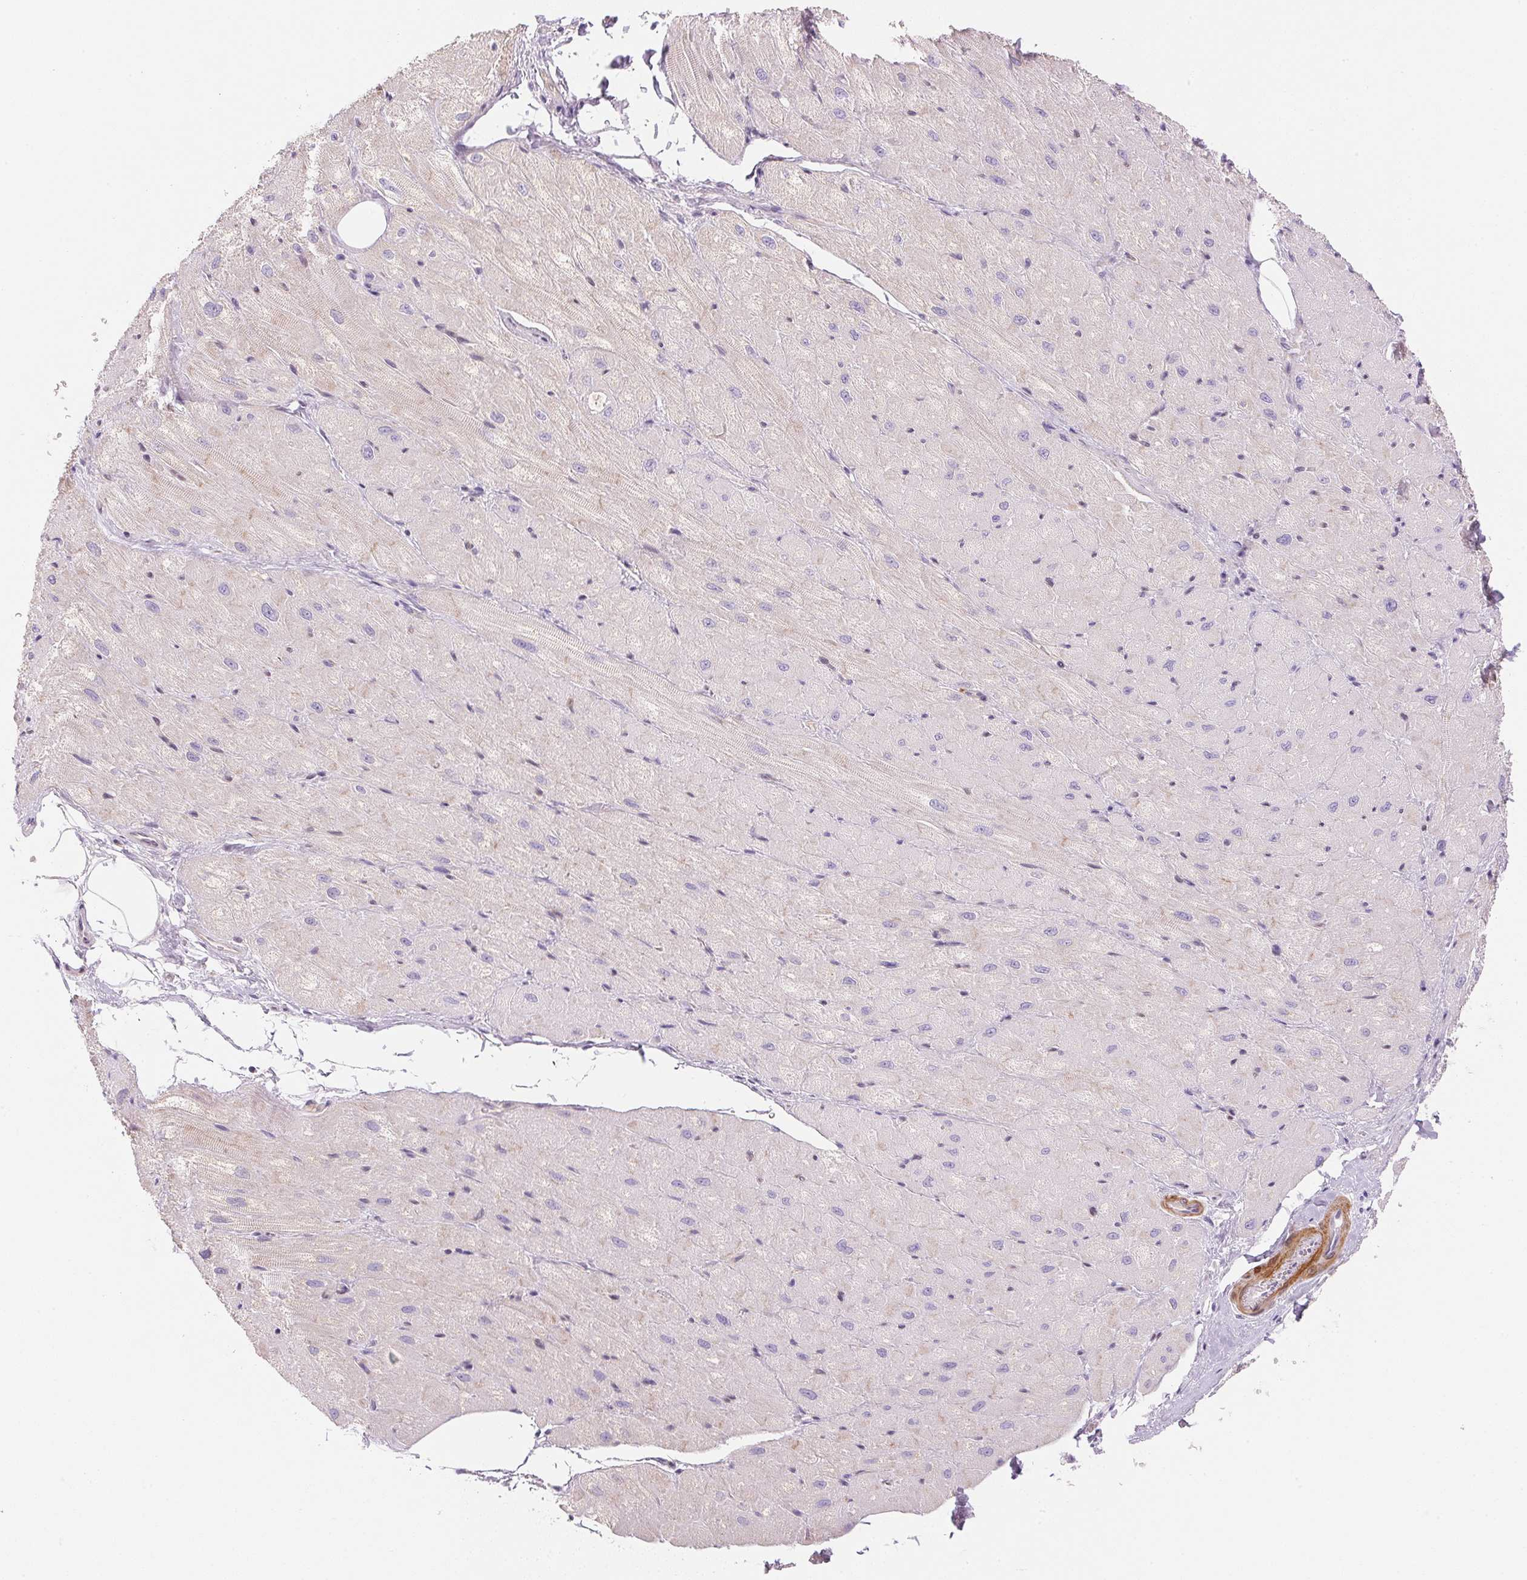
{"staining": {"intensity": "weak", "quantity": "25%-75%", "location": "cytoplasmic/membranous"}, "tissue": "heart muscle", "cell_type": "Cardiomyocytes", "image_type": "normal", "snomed": [{"axis": "morphology", "description": "Normal tissue, NOS"}, {"axis": "topography", "description": "Heart"}], "caption": "Heart muscle stained with DAB IHC displays low levels of weak cytoplasmic/membranous expression in about 25%-75% of cardiomyocytes. (brown staining indicates protein expression, while blue staining denotes nuclei).", "gene": "SMTN", "patient": {"sex": "male", "age": 62}}